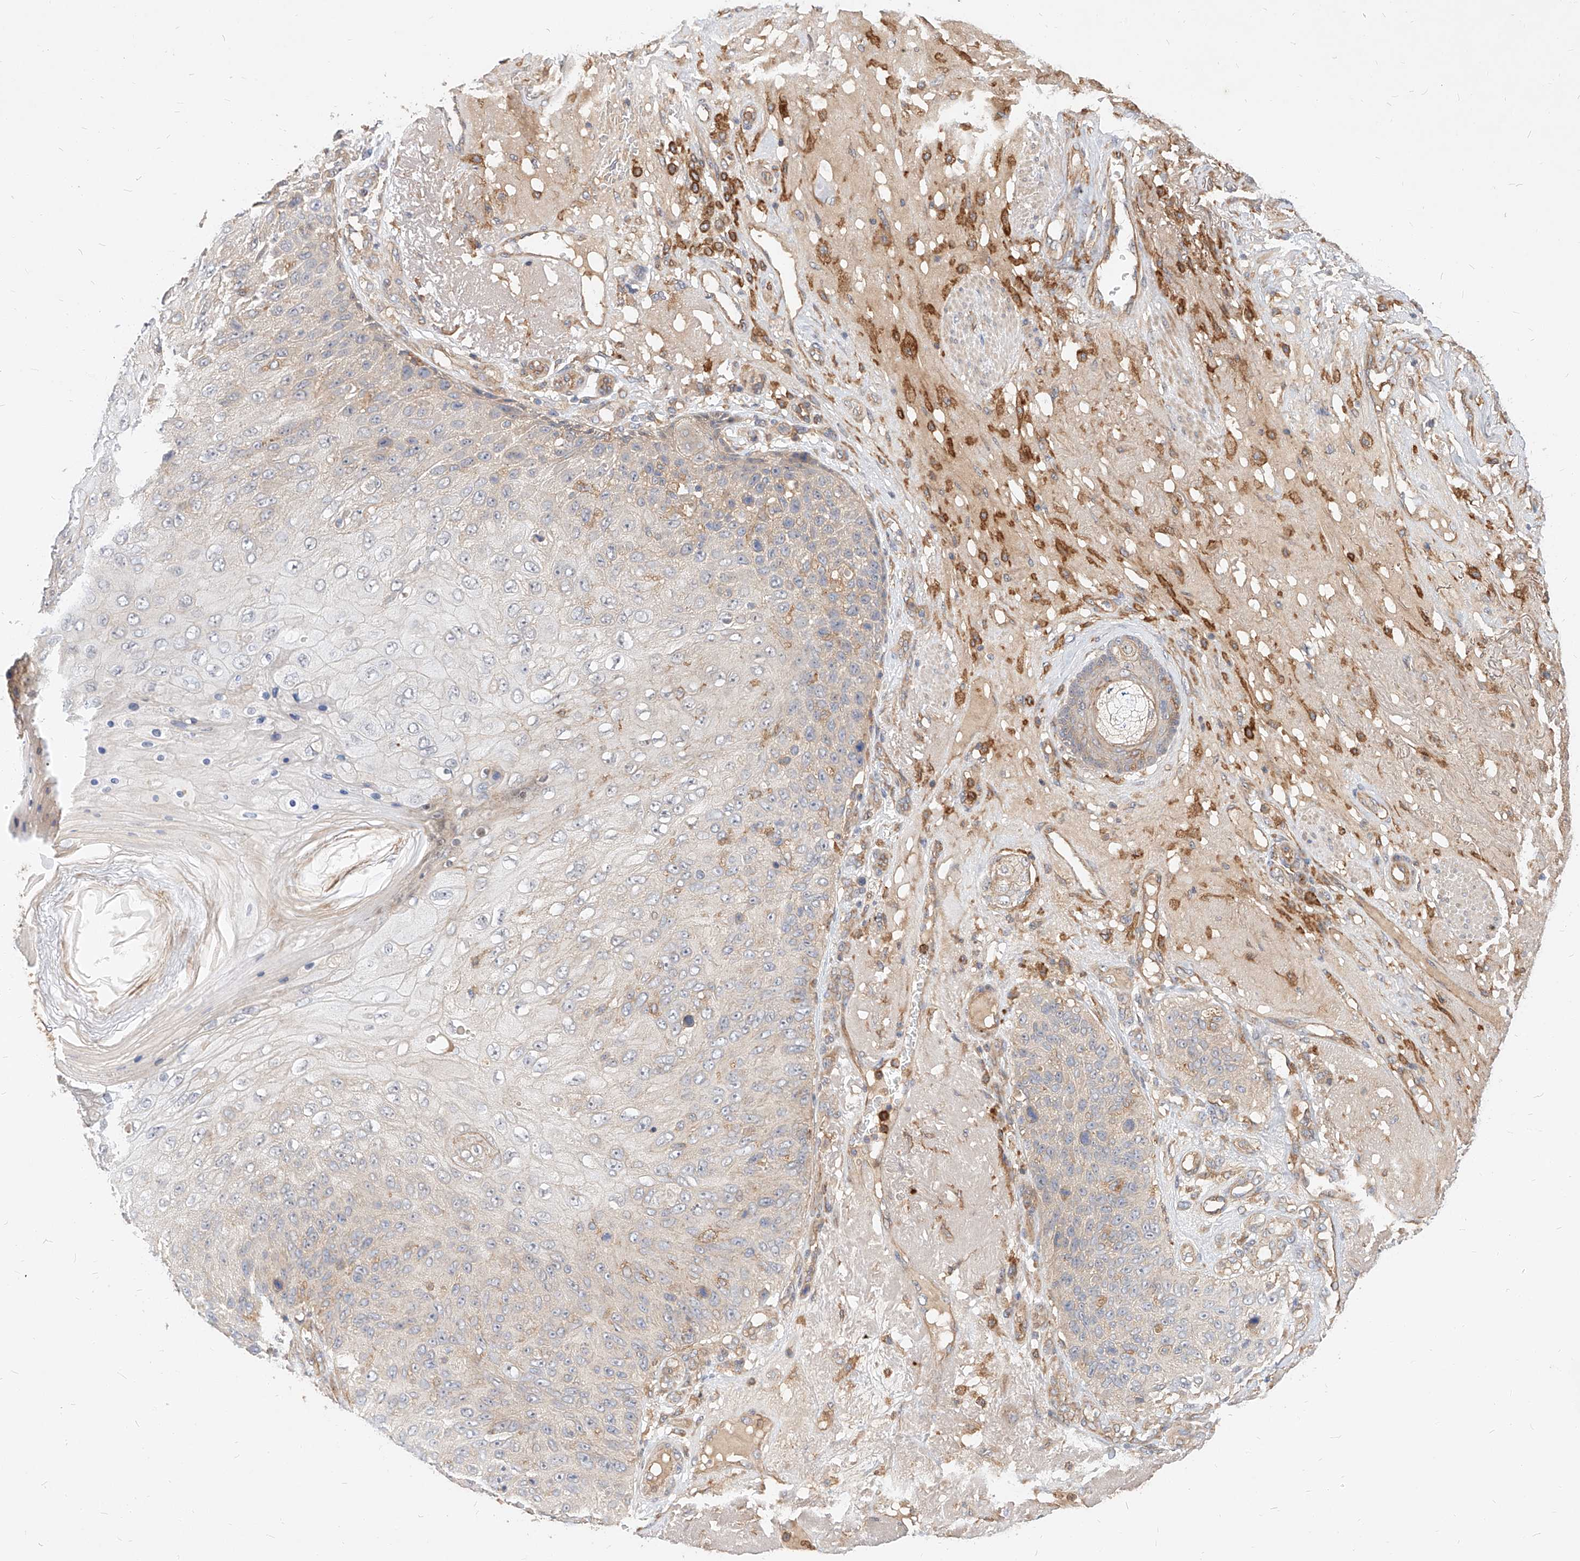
{"staining": {"intensity": "negative", "quantity": "none", "location": "none"}, "tissue": "skin cancer", "cell_type": "Tumor cells", "image_type": "cancer", "snomed": [{"axis": "morphology", "description": "Squamous cell carcinoma, NOS"}, {"axis": "topography", "description": "Skin"}], "caption": "IHC of human skin cancer (squamous cell carcinoma) shows no positivity in tumor cells. (DAB immunohistochemistry (IHC) with hematoxylin counter stain).", "gene": "NFAM1", "patient": {"sex": "female", "age": 88}}